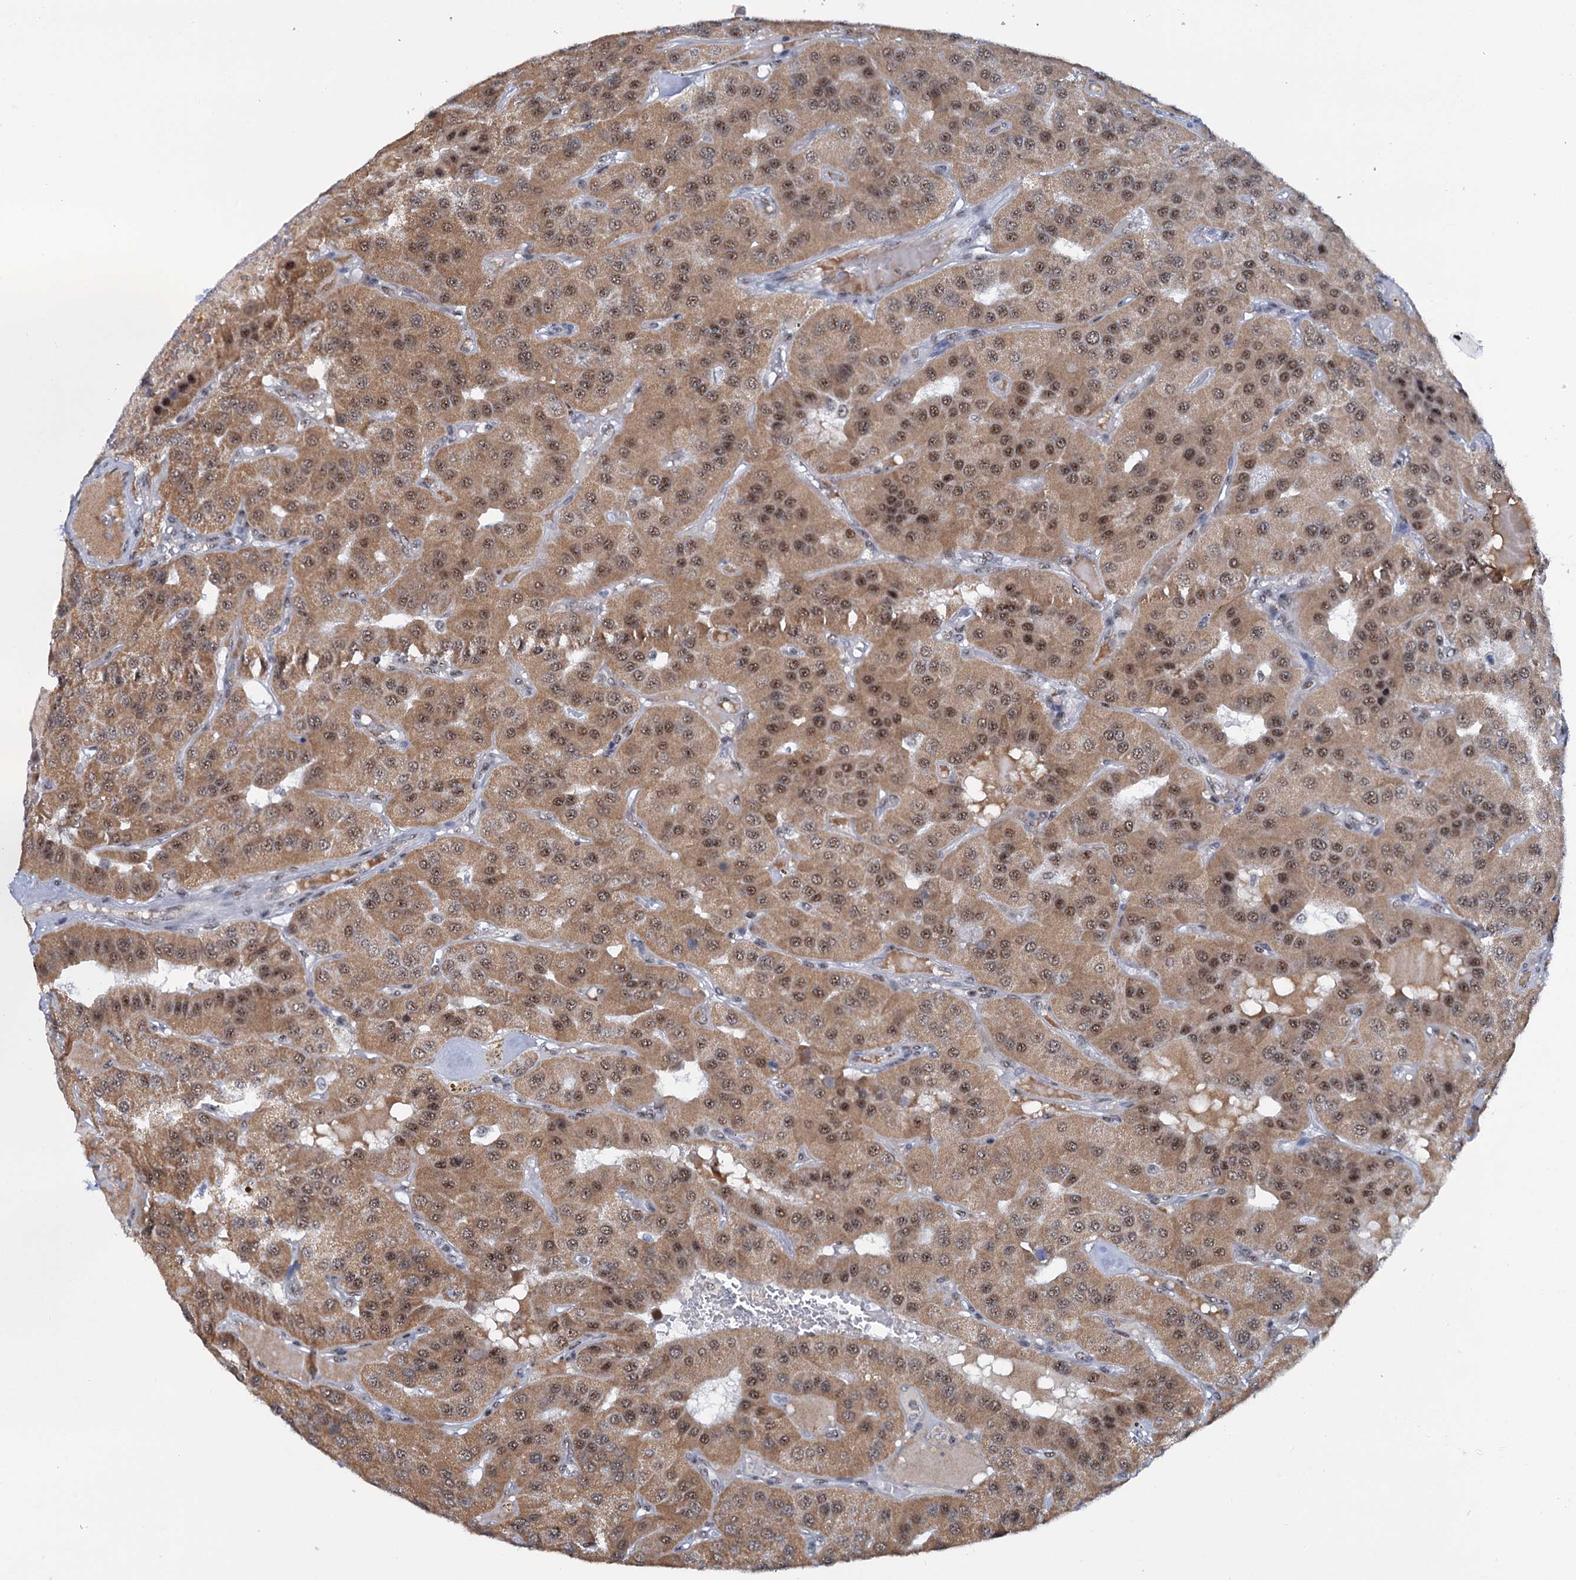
{"staining": {"intensity": "moderate", "quantity": ">75%", "location": "cytoplasmic/membranous,nuclear"}, "tissue": "parathyroid gland", "cell_type": "Glandular cells", "image_type": "normal", "snomed": [{"axis": "morphology", "description": "Normal tissue, NOS"}, {"axis": "morphology", "description": "Adenoma, NOS"}, {"axis": "topography", "description": "Parathyroid gland"}], "caption": "A brown stain labels moderate cytoplasmic/membranous,nuclear positivity of a protein in glandular cells of benign parathyroid gland. (DAB (3,3'-diaminobenzidine) IHC with brightfield microscopy, high magnification).", "gene": "SREK1", "patient": {"sex": "female", "age": 86}}